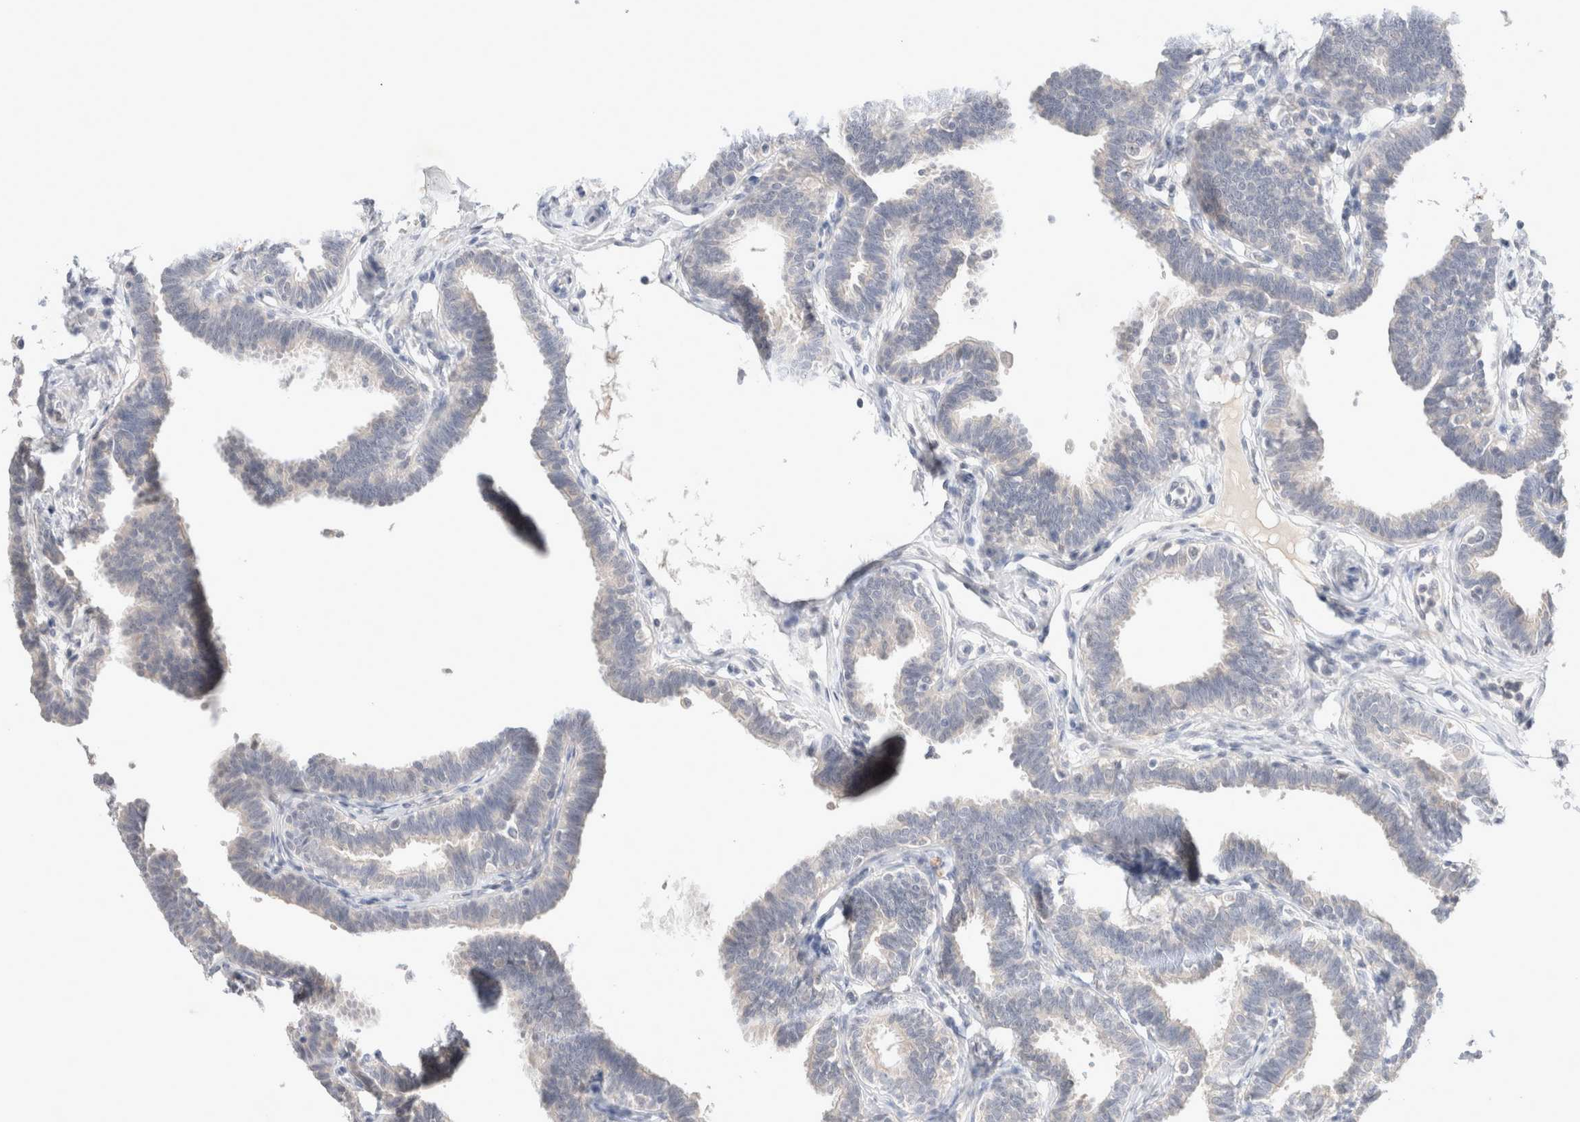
{"staining": {"intensity": "negative", "quantity": "none", "location": "none"}, "tissue": "fallopian tube", "cell_type": "Glandular cells", "image_type": "normal", "snomed": [{"axis": "morphology", "description": "Normal tissue, NOS"}, {"axis": "topography", "description": "Fallopian tube"}, {"axis": "topography", "description": "Ovary"}], "caption": "Immunohistochemical staining of unremarkable fallopian tube demonstrates no significant positivity in glandular cells.", "gene": "SPATA20", "patient": {"sex": "female", "age": 23}}